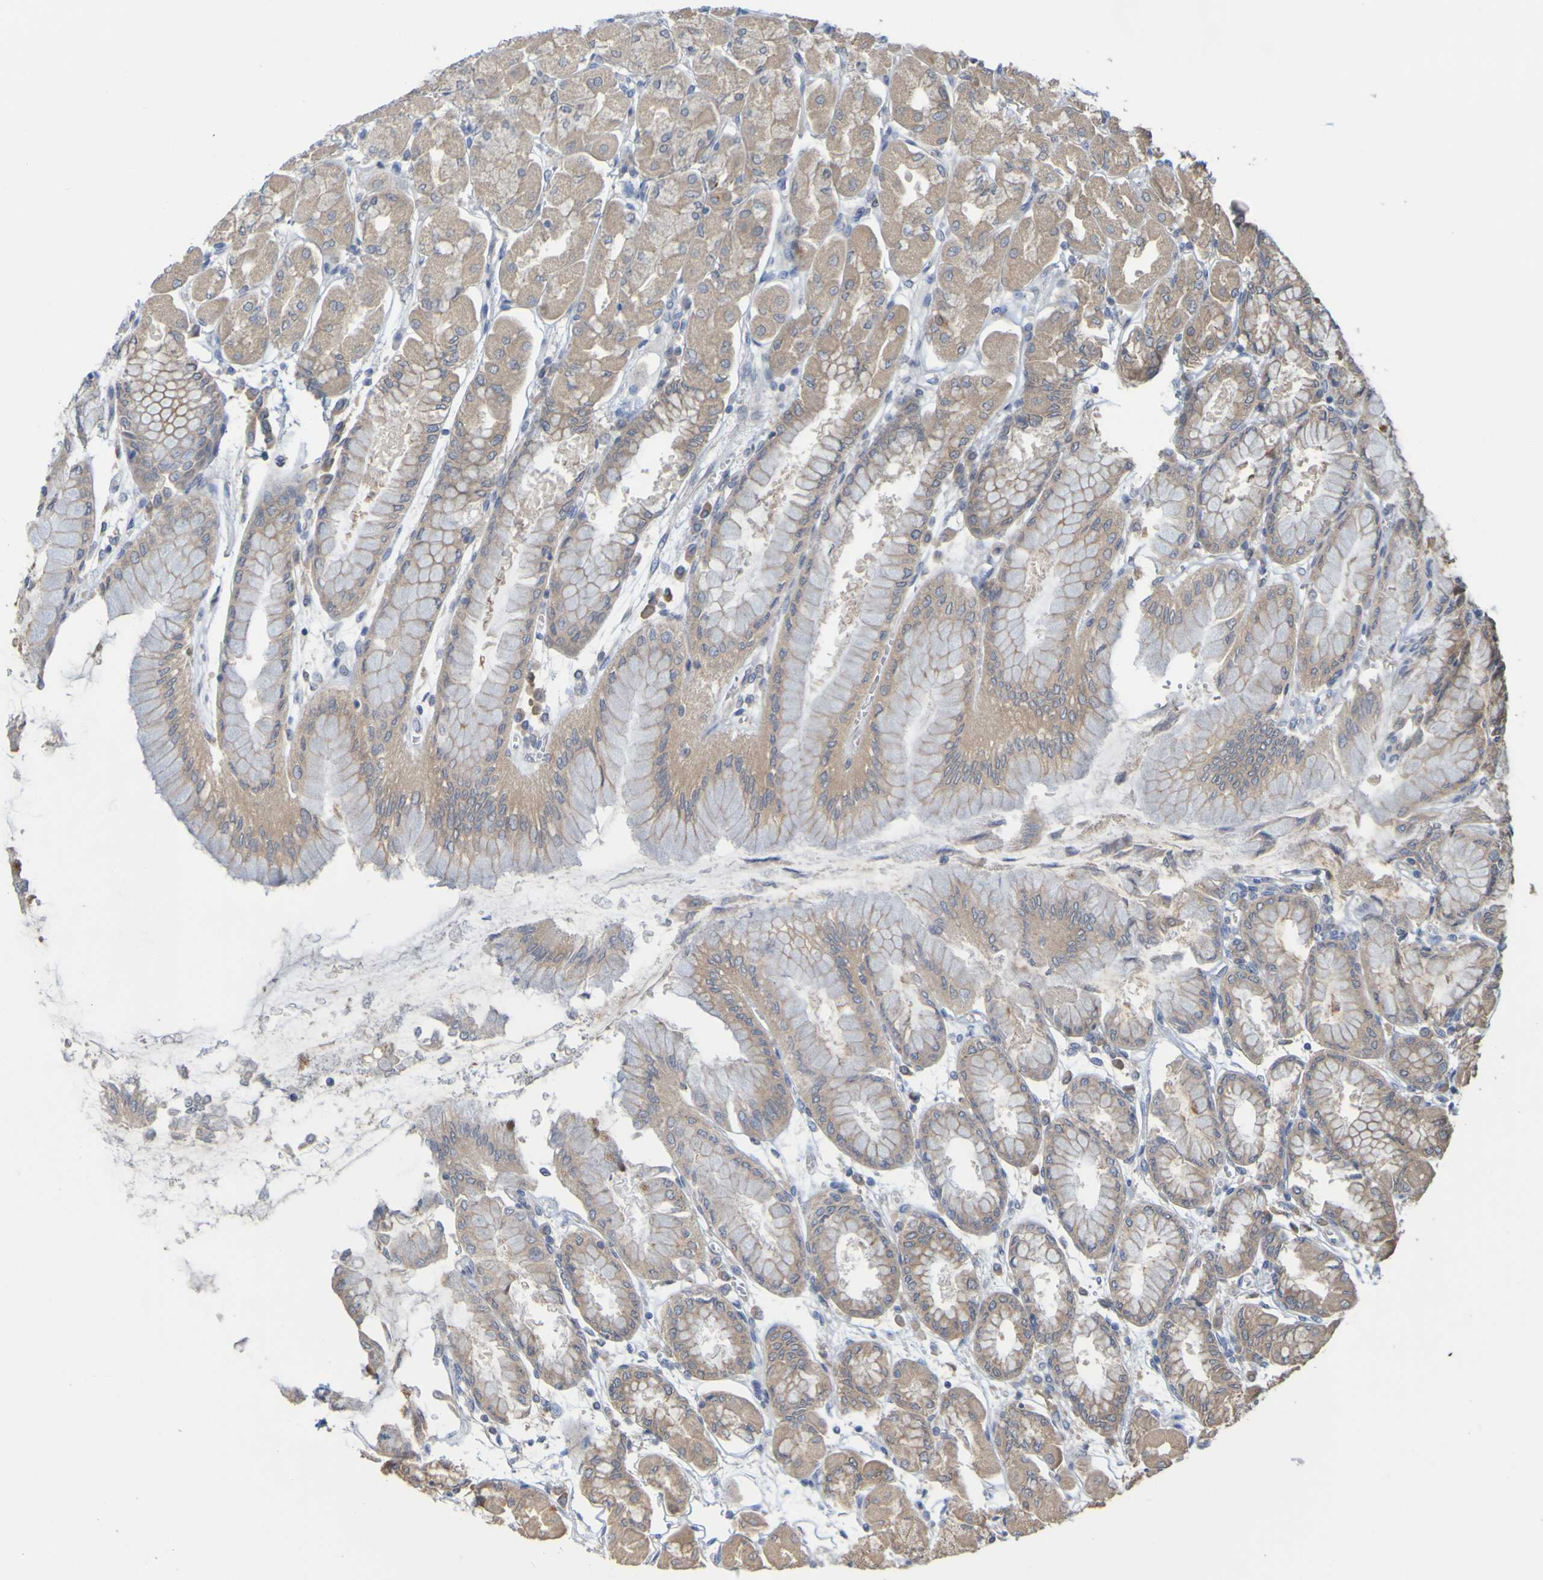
{"staining": {"intensity": "moderate", "quantity": "25%-75%", "location": "cytoplasmic/membranous"}, "tissue": "stomach", "cell_type": "Glandular cells", "image_type": "normal", "snomed": [{"axis": "morphology", "description": "Normal tissue, NOS"}, {"axis": "topography", "description": "Stomach, upper"}], "caption": "Normal stomach exhibits moderate cytoplasmic/membranous positivity in approximately 25%-75% of glandular cells, visualized by immunohistochemistry.", "gene": "NAV2", "patient": {"sex": "female", "age": 56}}